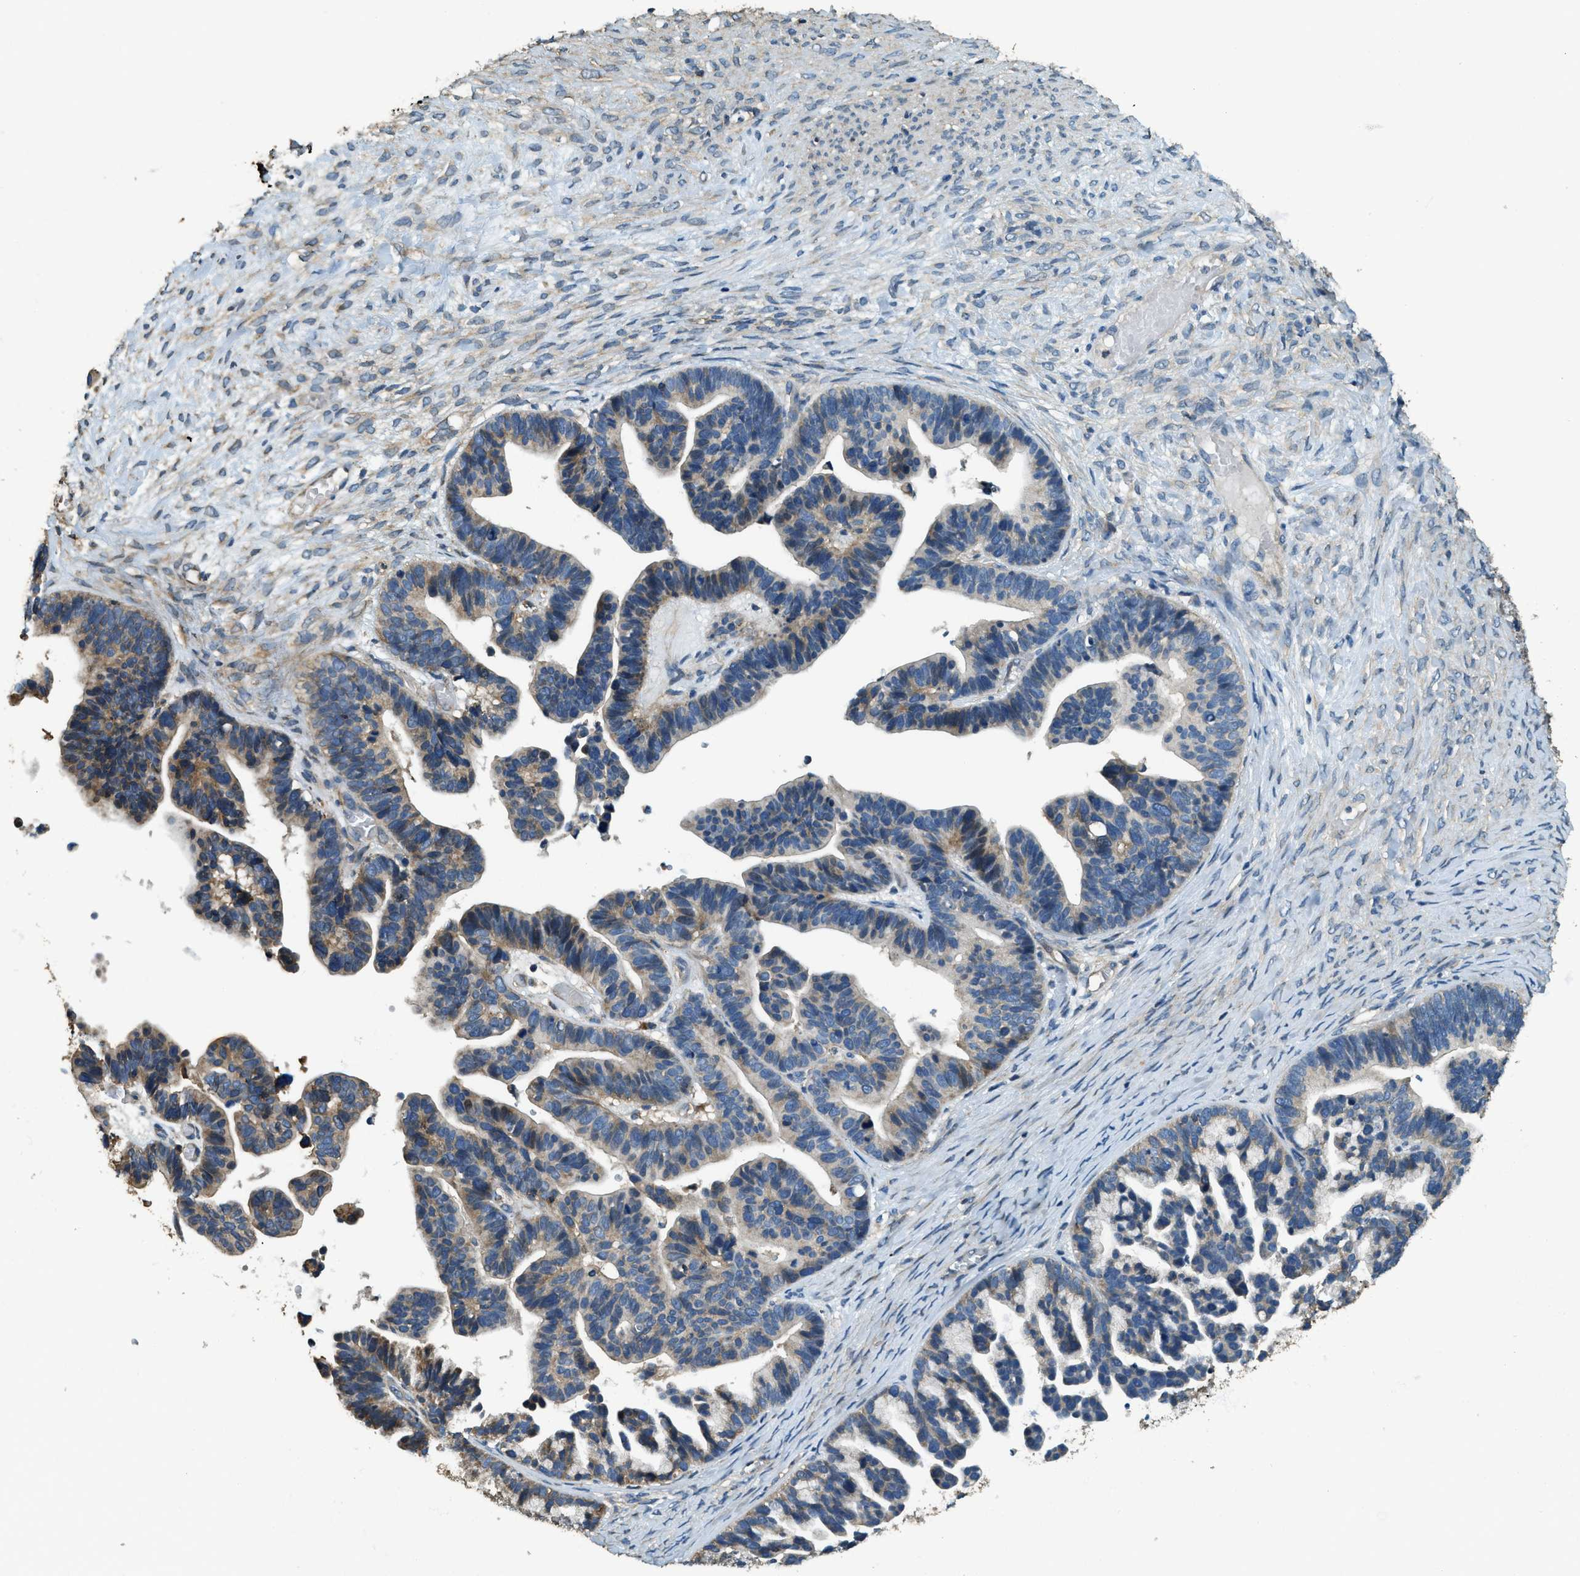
{"staining": {"intensity": "moderate", "quantity": "<25%", "location": "cytoplasmic/membranous"}, "tissue": "ovarian cancer", "cell_type": "Tumor cells", "image_type": "cancer", "snomed": [{"axis": "morphology", "description": "Cystadenocarcinoma, serous, NOS"}, {"axis": "topography", "description": "Ovary"}], "caption": "An image of human ovarian cancer (serous cystadenocarcinoma) stained for a protein shows moderate cytoplasmic/membranous brown staining in tumor cells. Immunohistochemistry (ihc) stains the protein in brown and the nuclei are stained blue.", "gene": "ERGIC1", "patient": {"sex": "female", "age": 56}}